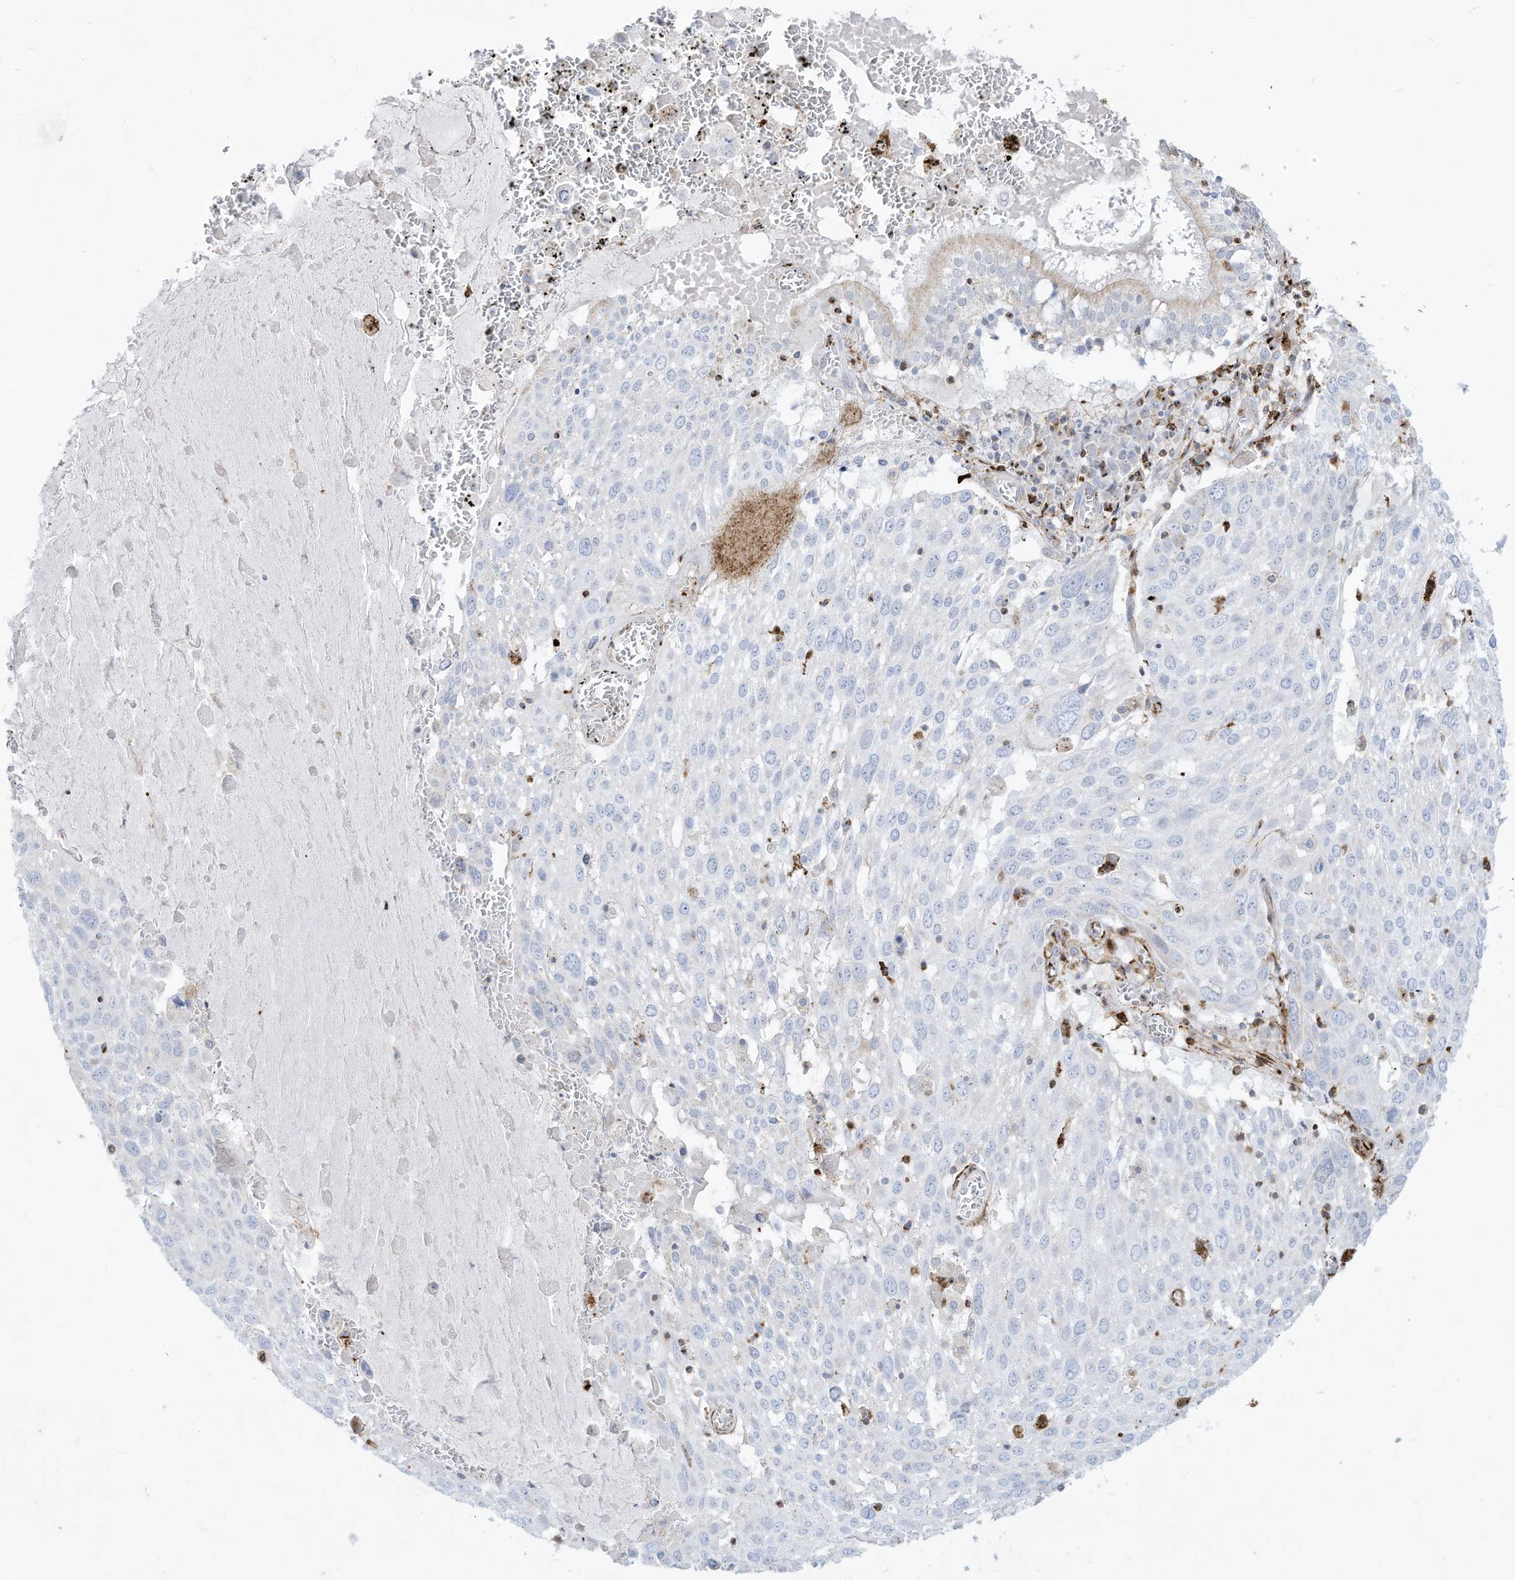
{"staining": {"intensity": "negative", "quantity": "none", "location": "none"}, "tissue": "lung cancer", "cell_type": "Tumor cells", "image_type": "cancer", "snomed": [{"axis": "morphology", "description": "Squamous cell carcinoma, NOS"}, {"axis": "topography", "description": "Lung"}], "caption": "High magnification brightfield microscopy of squamous cell carcinoma (lung) stained with DAB (3,3'-diaminobenzidine) (brown) and counterstained with hematoxylin (blue): tumor cells show no significant positivity.", "gene": "THNSL2", "patient": {"sex": "male", "age": 65}}